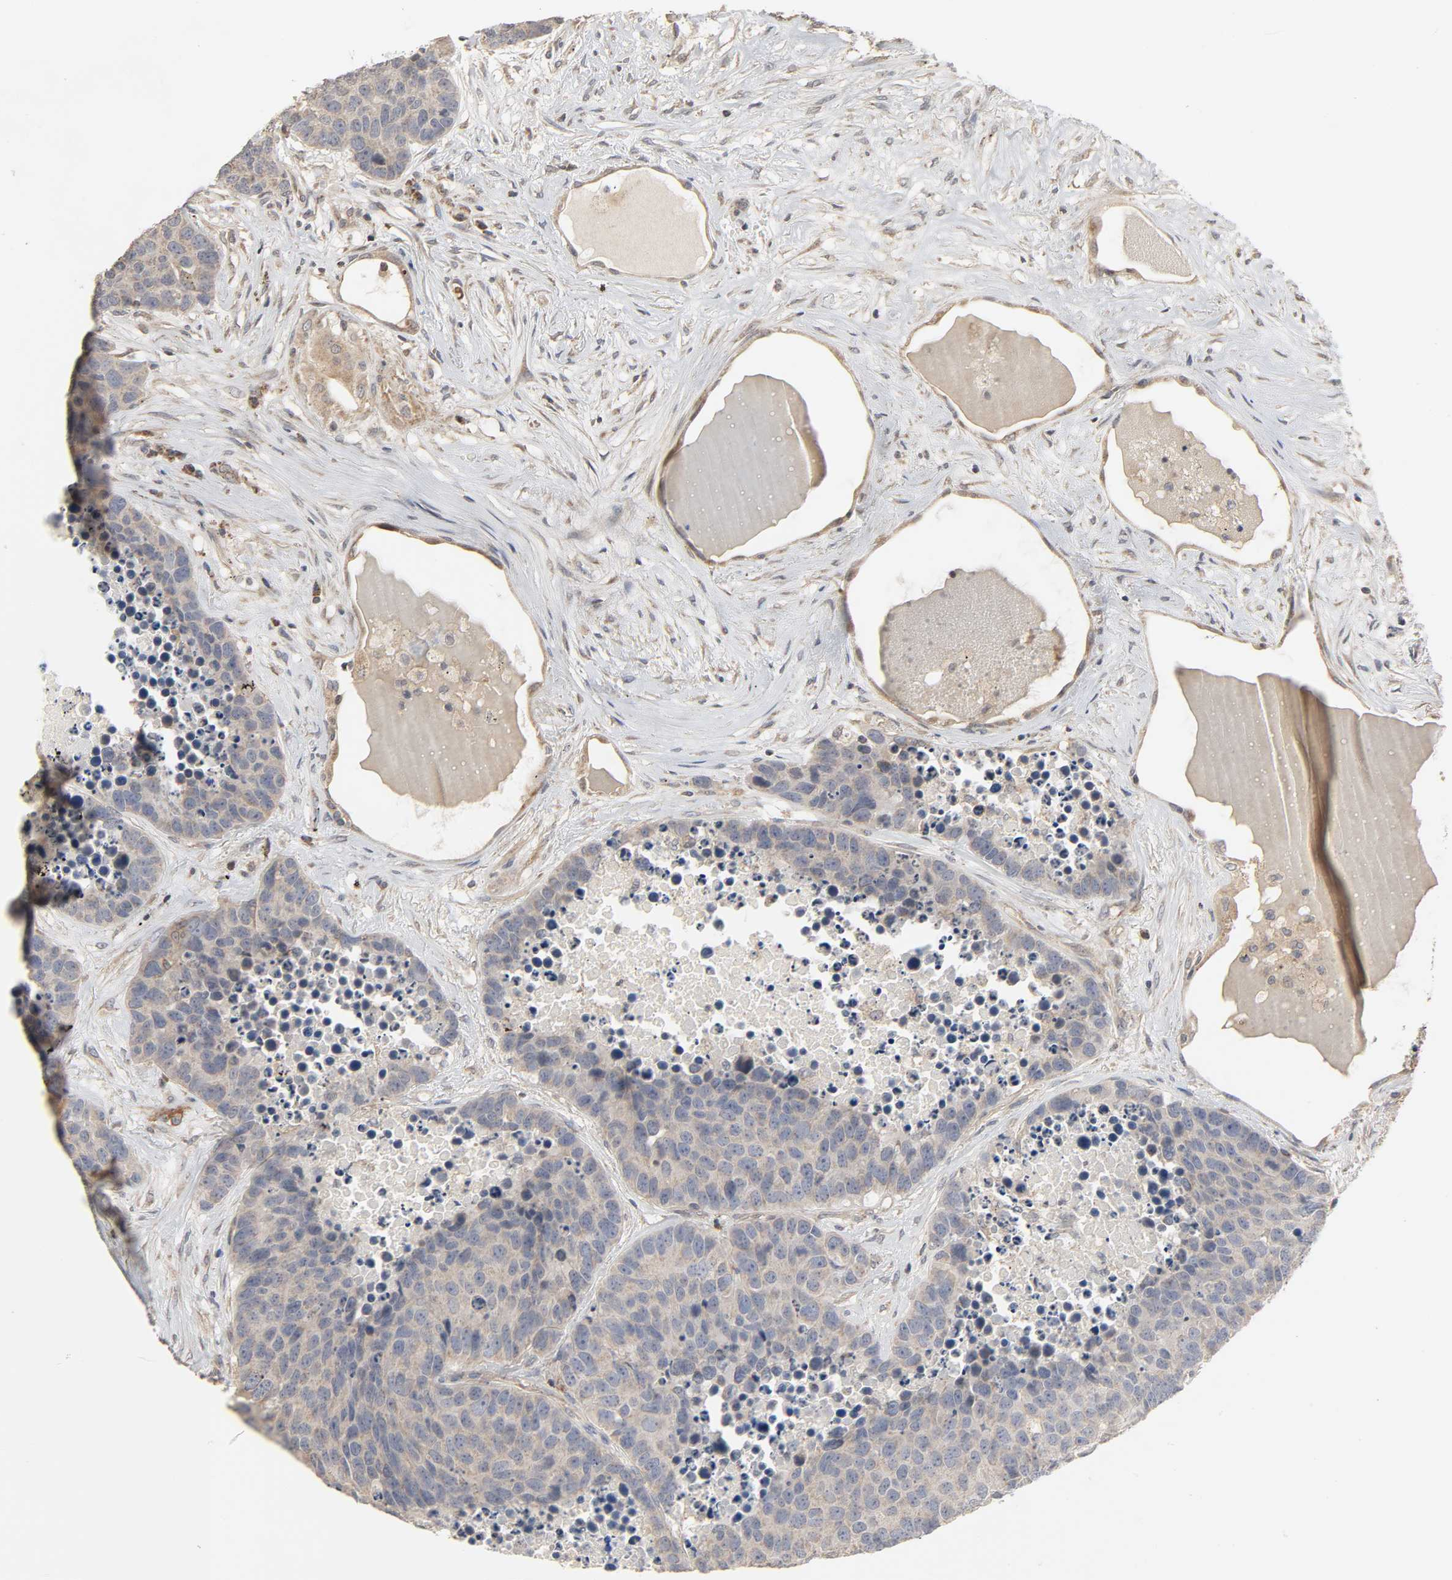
{"staining": {"intensity": "weak", "quantity": ">75%", "location": "cytoplasmic/membranous"}, "tissue": "carcinoid", "cell_type": "Tumor cells", "image_type": "cancer", "snomed": [{"axis": "morphology", "description": "Carcinoid, malignant, NOS"}, {"axis": "topography", "description": "Lung"}], "caption": "Malignant carcinoid stained with DAB IHC shows low levels of weak cytoplasmic/membranous positivity in approximately >75% of tumor cells. (Brightfield microscopy of DAB IHC at high magnification).", "gene": "CLEC4E", "patient": {"sex": "male", "age": 60}}